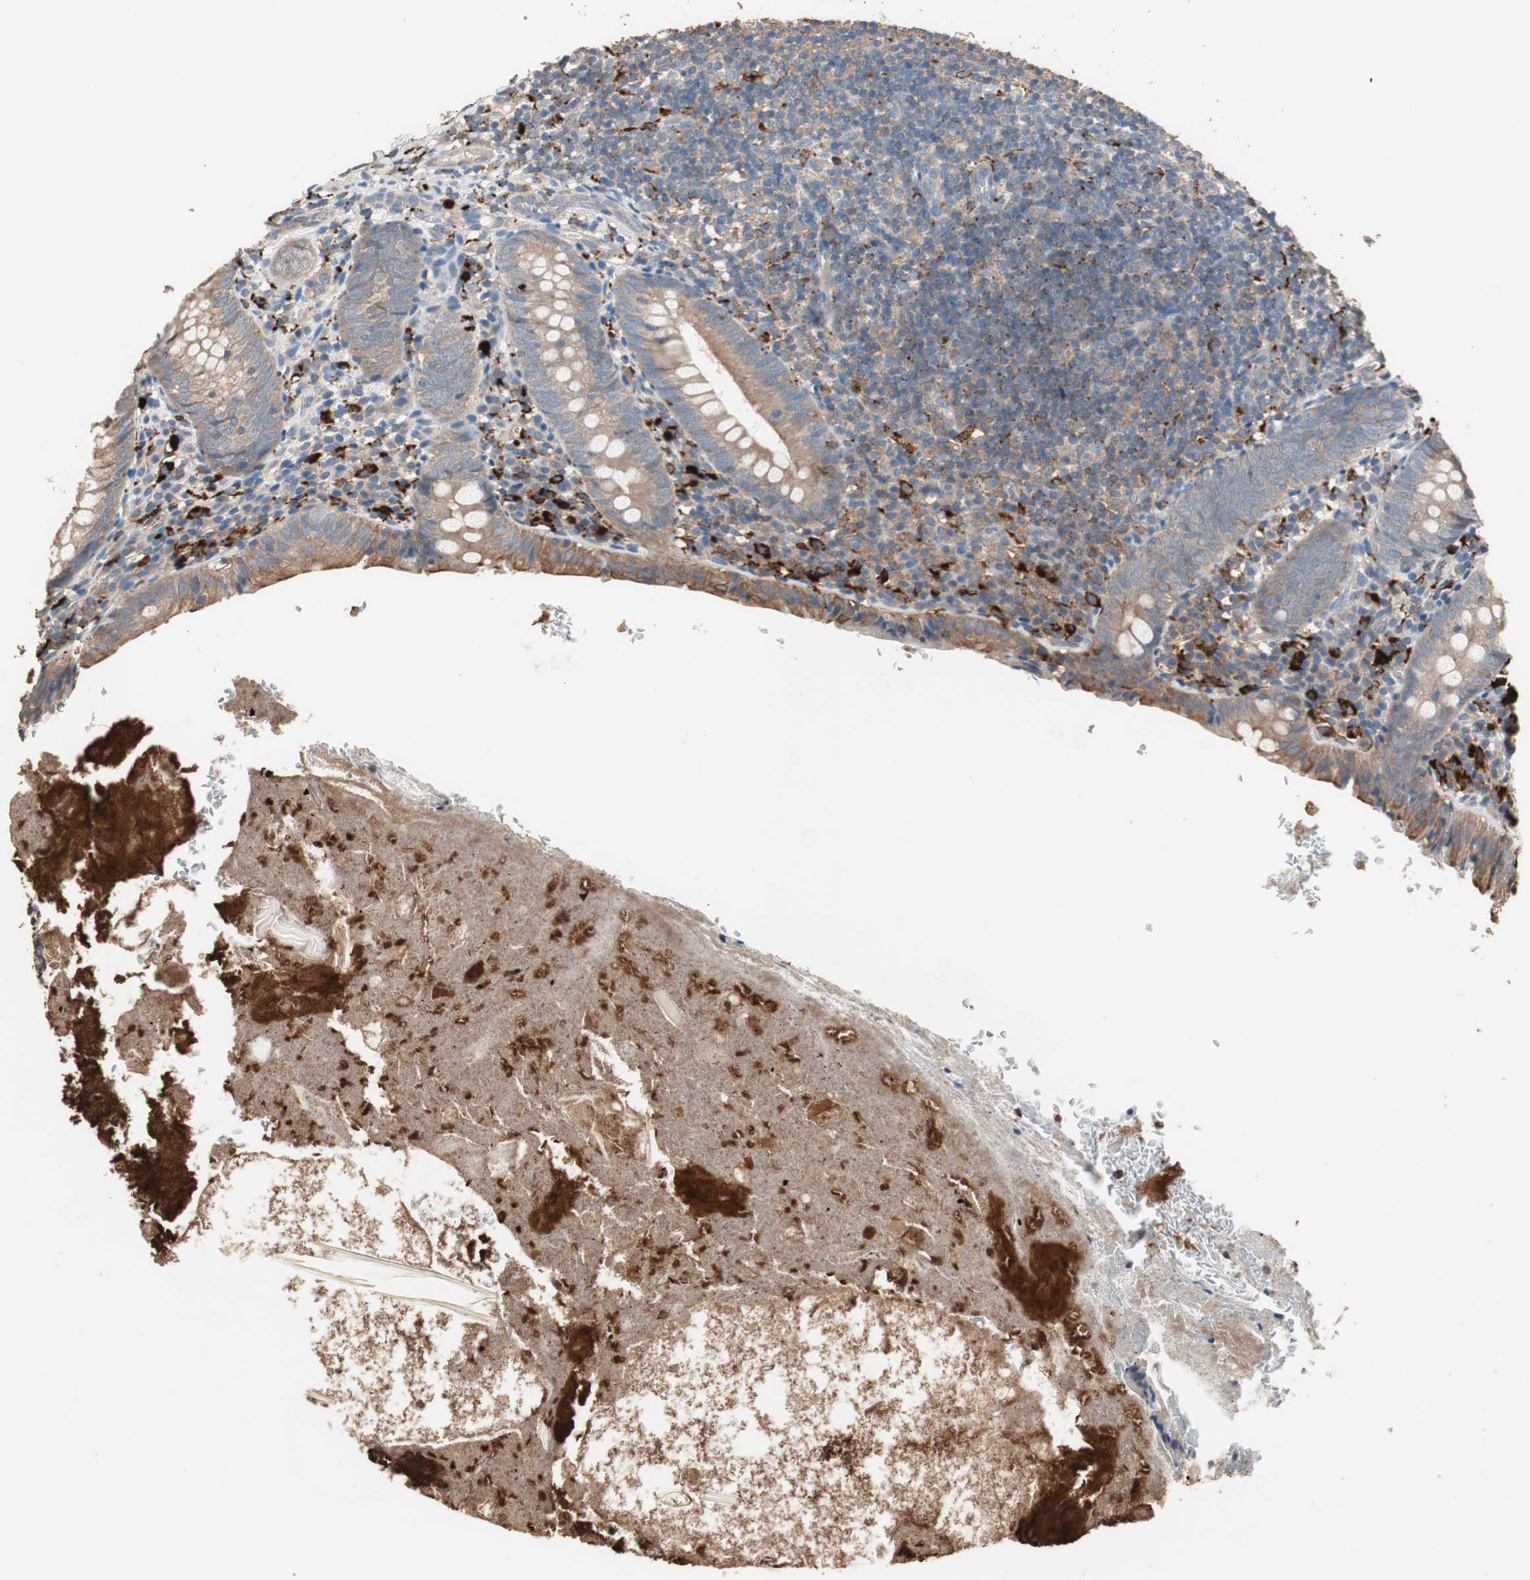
{"staining": {"intensity": "moderate", "quantity": ">75%", "location": "cytoplasmic/membranous"}, "tissue": "appendix", "cell_type": "Glandular cells", "image_type": "normal", "snomed": [{"axis": "morphology", "description": "Normal tissue, NOS"}, {"axis": "topography", "description": "Appendix"}], "caption": "Immunohistochemistry (IHC) histopathology image of benign human appendix stained for a protein (brown), which reveals medium levels of moderate cytoplasmic/membranous staining in approximately >75% of glandular cells.", "gene": "CCT3", "patient": {"sex": "female", "age": 10}}